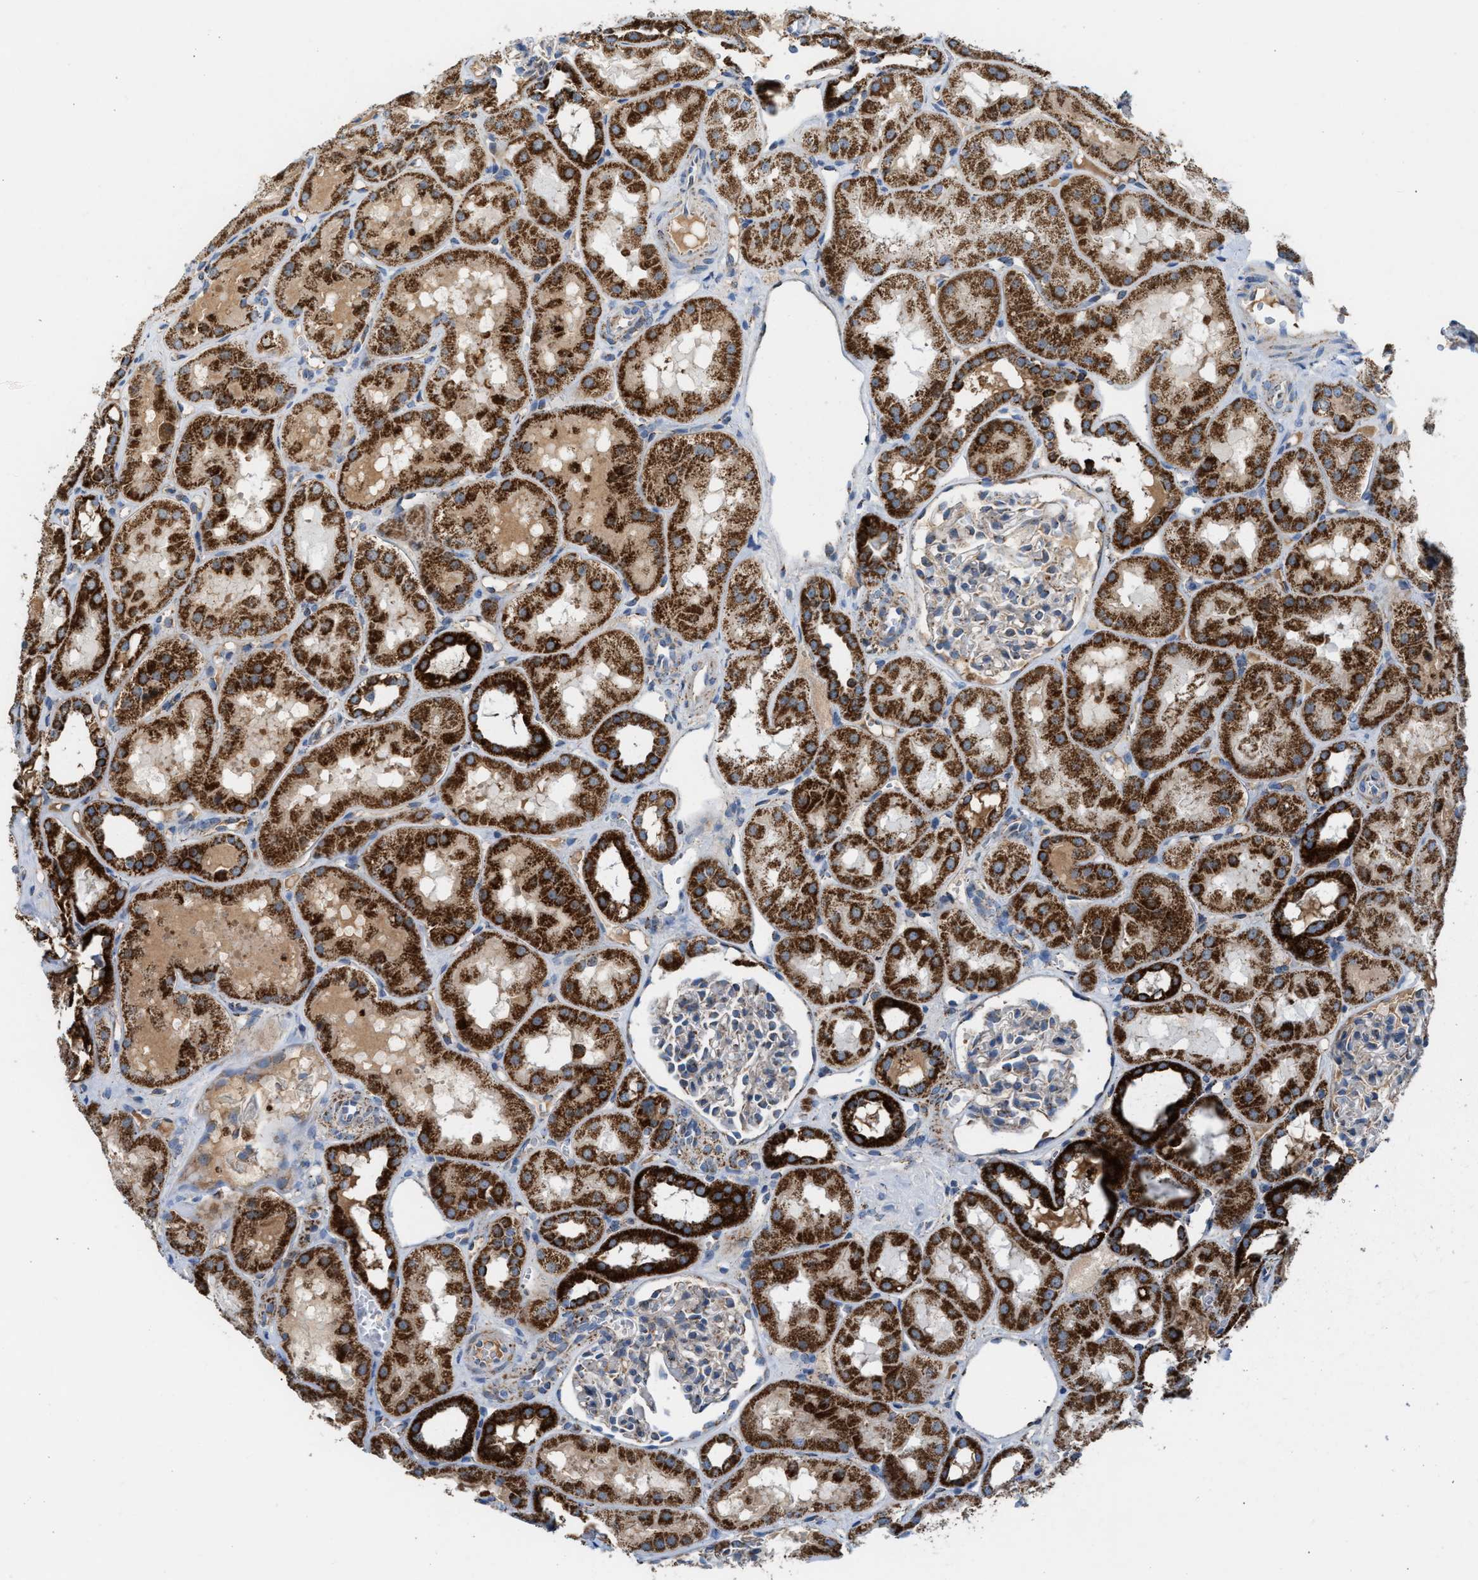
{"staining": {"intensity": "moderate", "quantity": "<25%", "location": "cytoplasmic/membranous"}, "tissue": "kidney", "cell_type": "Cells in glomeruli", "image_type": "normal", "snomed": [{"axis": "morphology", "description": "Normal tissue, NOS"}, {"axis": "topography", "description": "Kidney"}, {"axis": "topography", "description": "Urinary bladder"}], "caption": "Cells in glomeruli reveal moderate cytoplasmic/membranous positivity in approximately <25% of cells in unremarkable kidney.", "gene": "PMPCA", "patient": {"sex": "male", "age": 16}}